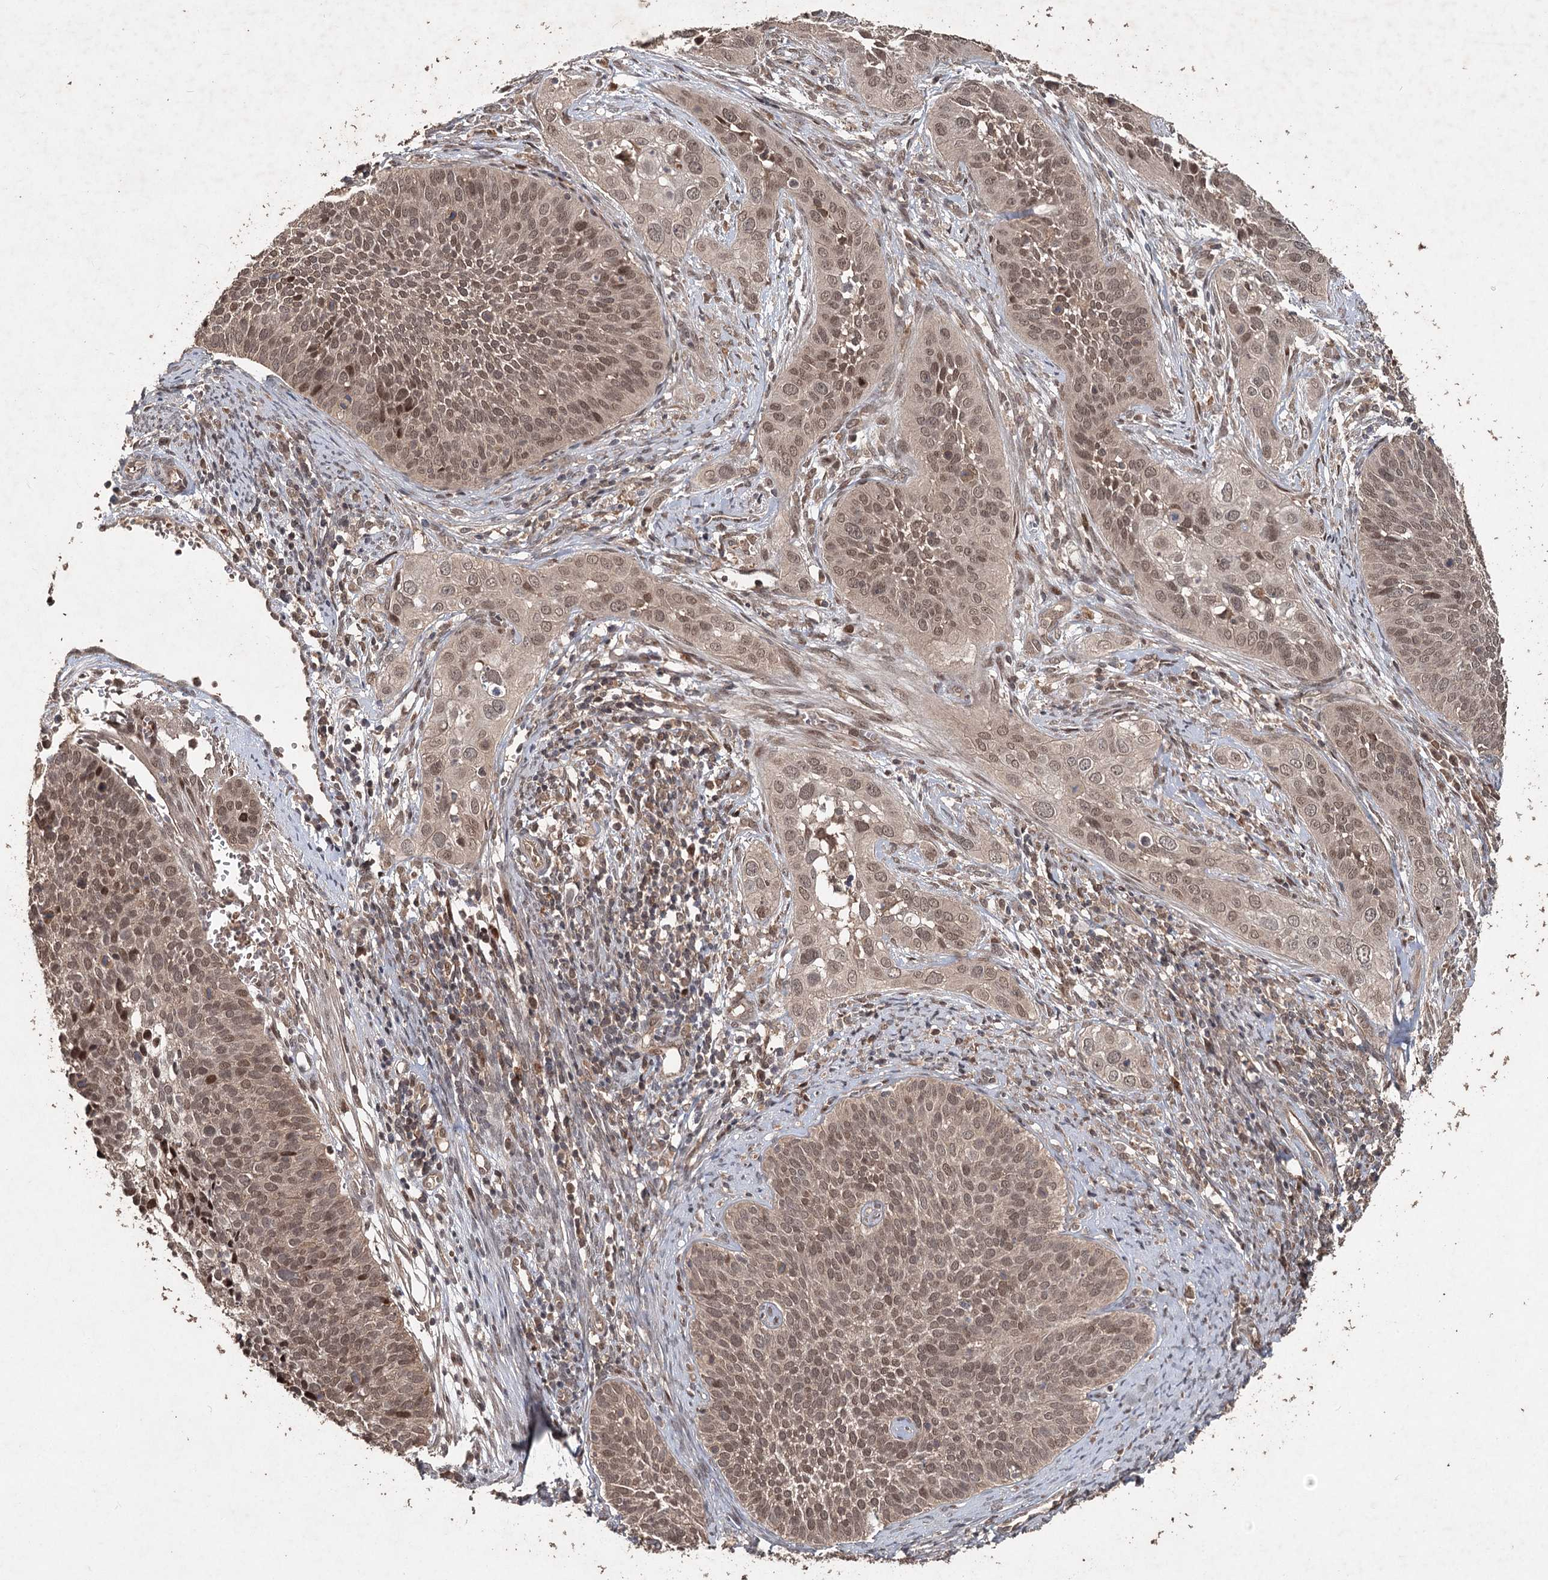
{"staining": {"intensity": "moderate", "quantity": ">75%", "location": "nuclear"}, "tissue": "cervical cancer", "cell_type": "Tumor cells", "image_type": "cancer", "snomed": [{"axis": "morphology", "description": "Squamous cell carcinoma, NOS"}, {"axis": "topography", "description": "Cervix"}], "caption": "Moderate nuclear protein staining is present in about >75% of tumor cells in cervical cancer (squamous cell carcinoma).", "gene": "FBXO7", "patient": {"sex": "female", "age": 34}}